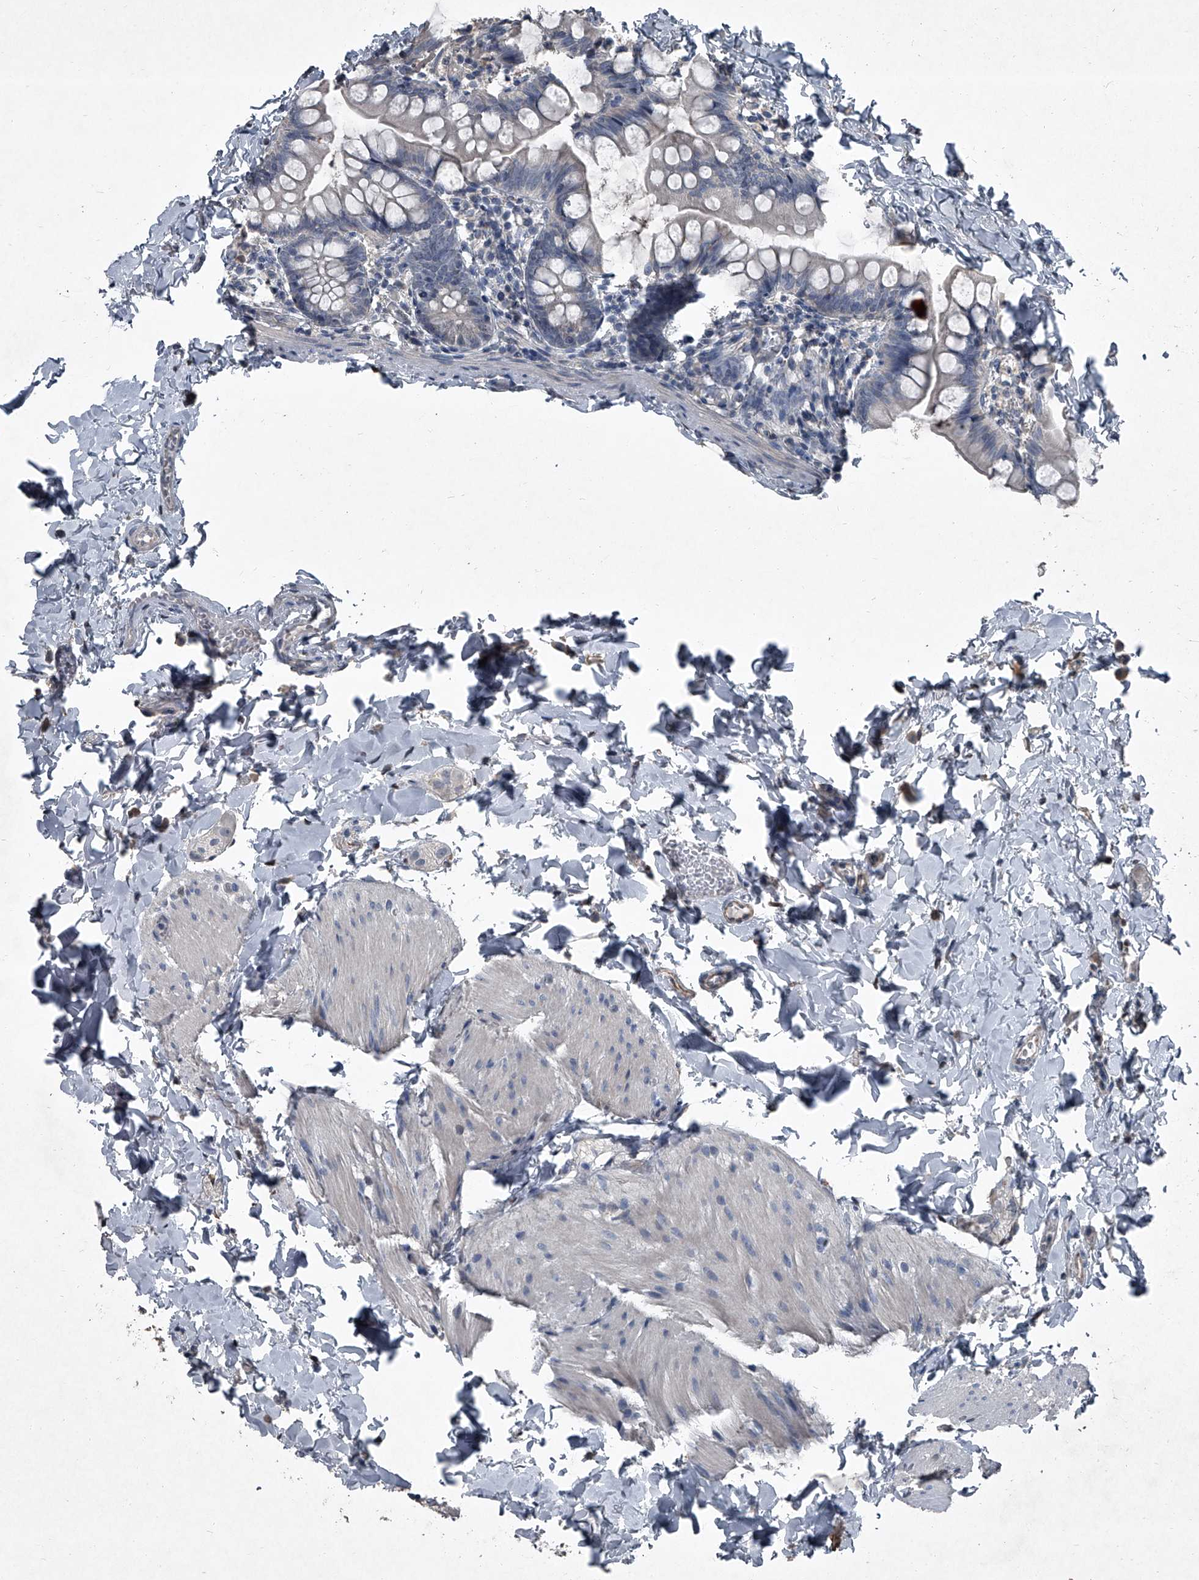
{"staining": {"intensity": "negative", "quantity": "none", "location": "none"}, "tissue": "small intestine", "cell_type": "Glandular cells", "image_type": "normal", "snomed": [{"axis": "morphology", "description": "Normal tissue, NOS"}, {"axis": "topography", "description": "Small intestine"}], "caption": "An IHC image of normal small intestine is shown. There is no staining in glandular cells of small intestine. (Immunohistochemistry (ihc), brightfield microscopy, high magnification).", "gene": "HEPHL1", "patient": {"sex": "male", "age": 7}}